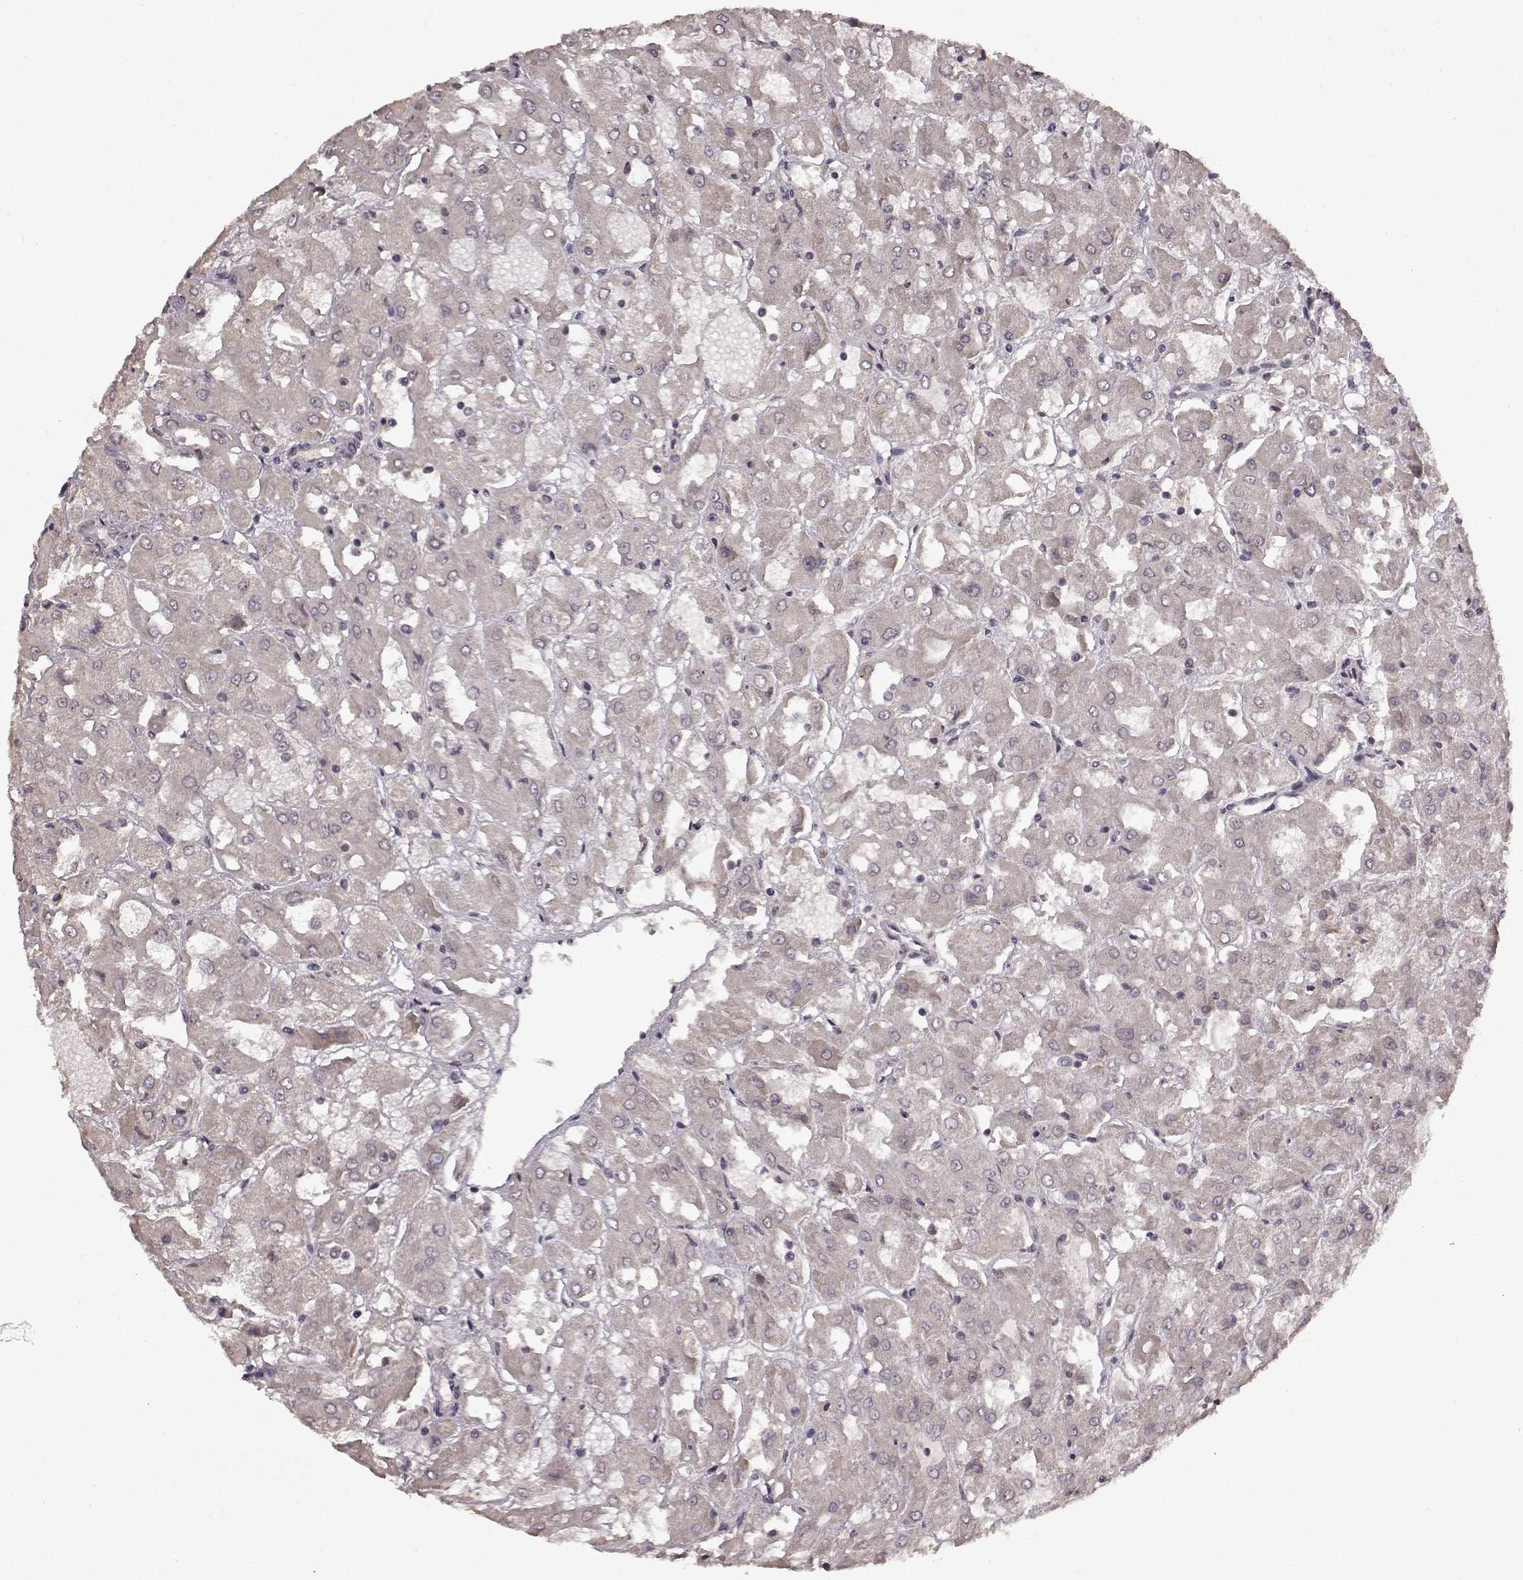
{"staining": {"intensity": "negative", "quantity": "none", "location": "none"}, "tissue": "renal cancer", "cell_type": "Tumor cells", "image_type": "cancer", "snomed": [{"axis": "morphology", "description": "Adenocarcinoma, NOS"}, {"axis": "topography", "description": "Kidney"}], "caption": "High magnification brightfield microscopy of renal cancer stained with DAB (3,3'-diaminobenzidine) (brown) and counterstained with hematoxylin (blue): tumor cells show no significant expression.", "gene": "LHB", "patient": {"sex": "male", "age": 72}}